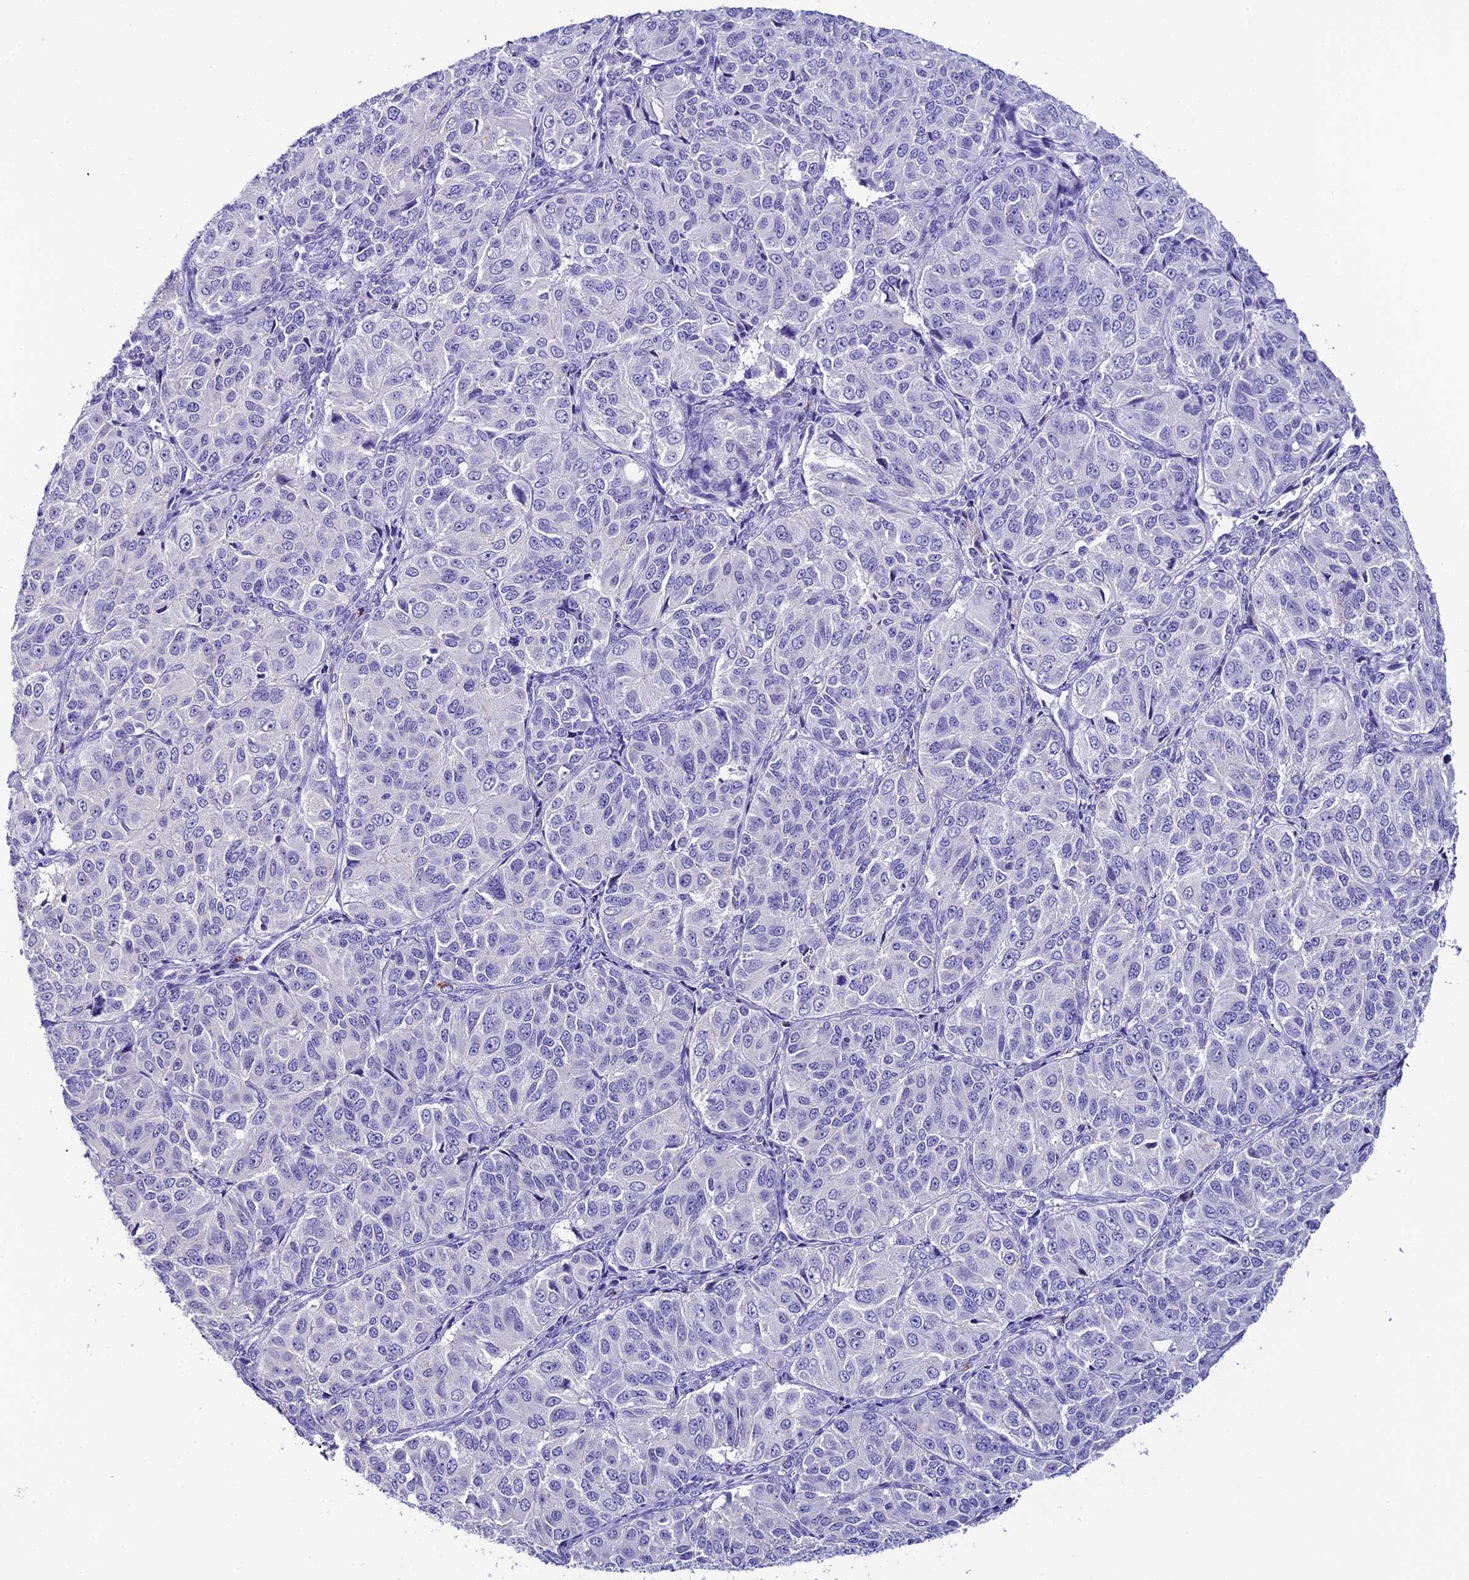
{"staining": {"intensity": "negative", "quantity": "none", "location": "none"}, "tissue": "ovarian cancer", "cell_type": "Tumor cells", "image_type": "cancer", "snomed": [{"axis": "morphology", "description": "Carcinoma, endometroid"}, {"axis": "topography", "description": "Ovary"}], "caption": "Protein analysis of ovarian cancer (endometroid carcinoma) displays no significant staining in tumor cells.", "gene": "C12orf29", "patient": {"sex": "female", "age": 51}}